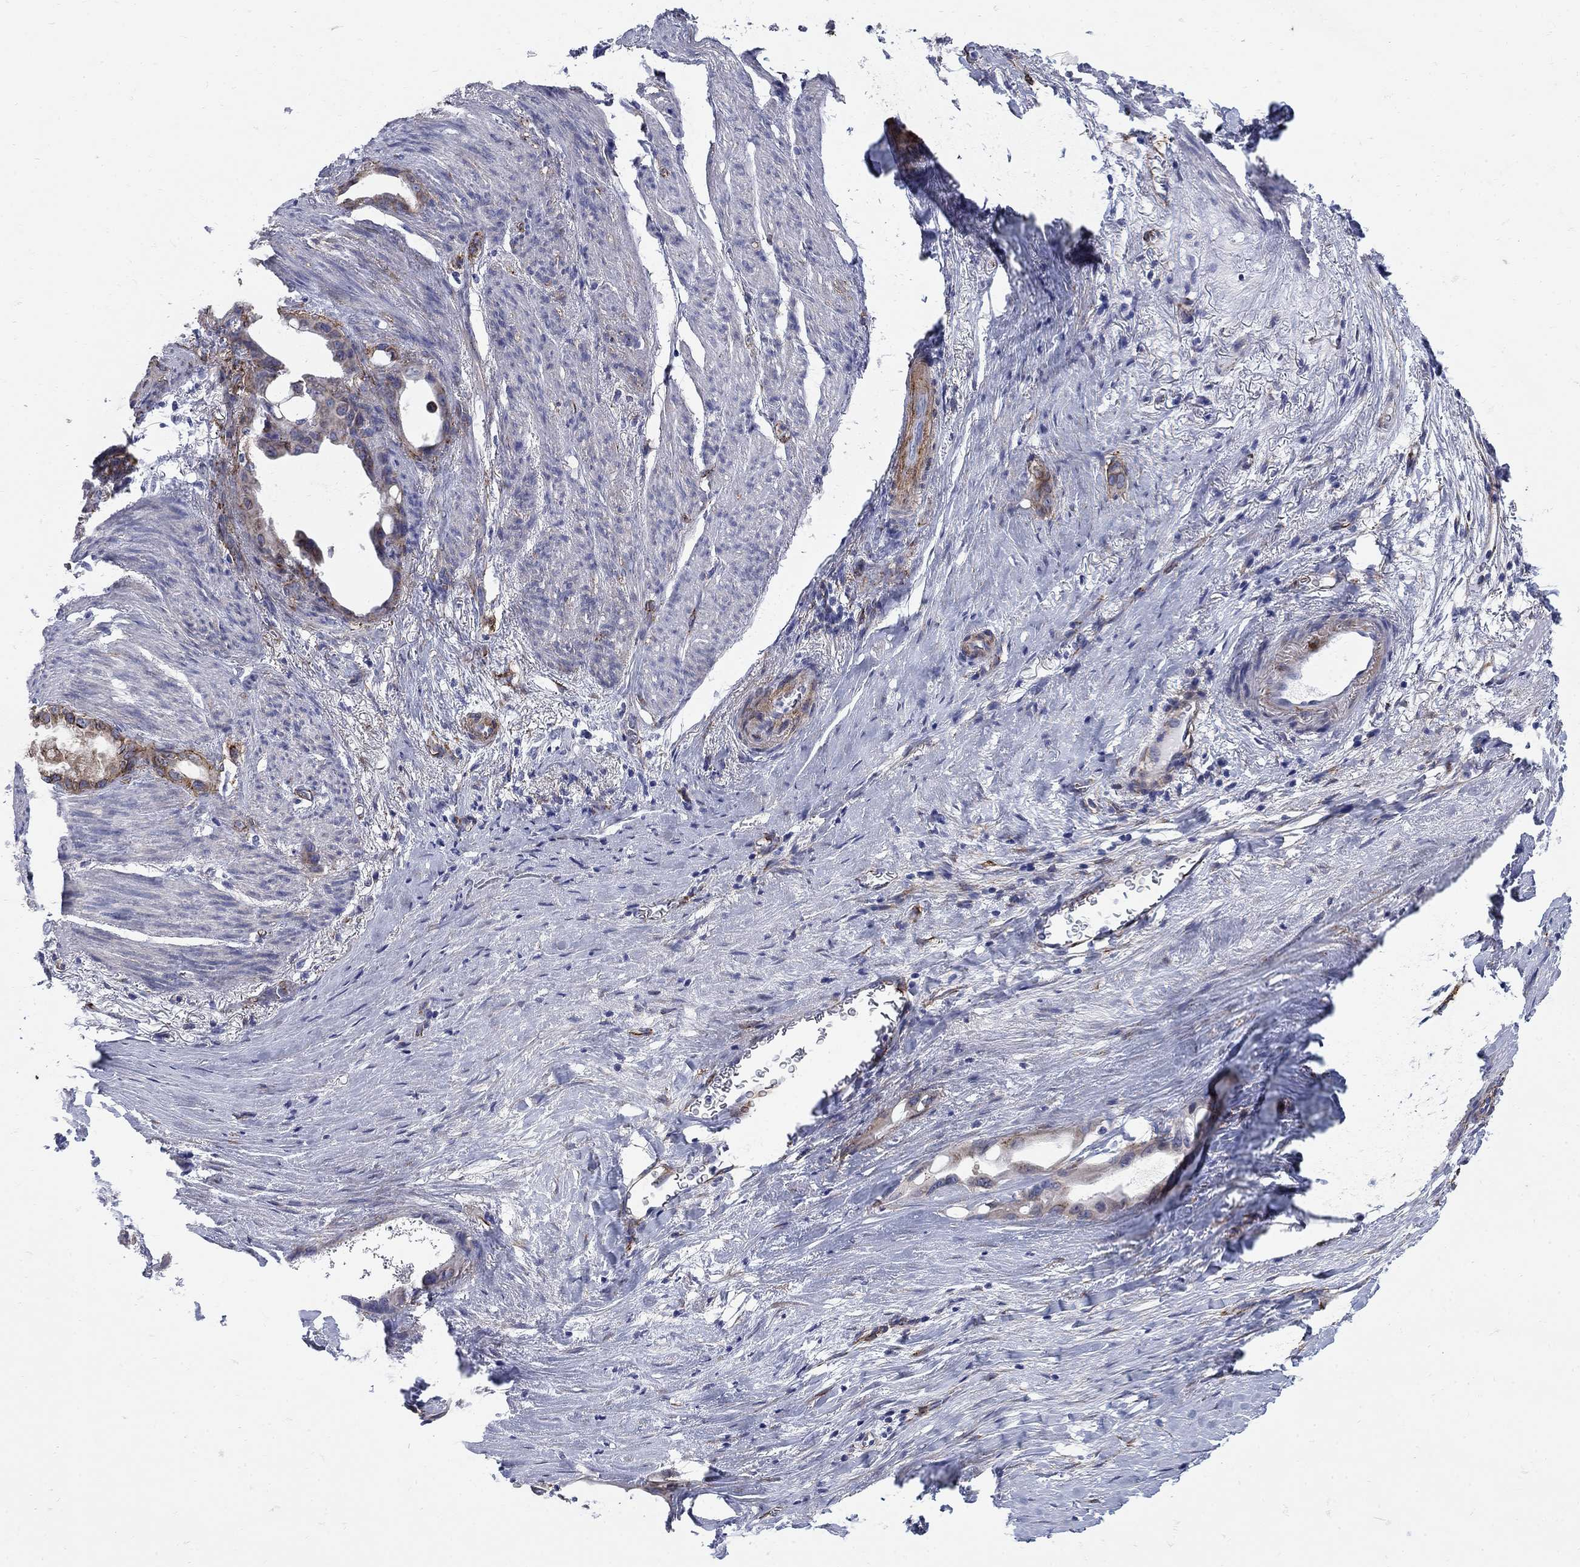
{"staining": {"intensity": "negative", "quantity": "none", "location": "none"}, "tissue": "stomach cancer", "cell_type": "Tumor cells", "image_type": "cancer", "snomed": [{"axis": "morphology", "description": "Adenocarcinoma, NOS"}, {"axis": "topography", "description": "Stomach, upper"}], "caption": "High power microscopy image of an immunohistochemistry micrograph of stomach adenocarcinoma, revealing no significant staining in tumor cells.", "gene": "SEPTIN8", "patient": {"sex": "male", "age": 62}}